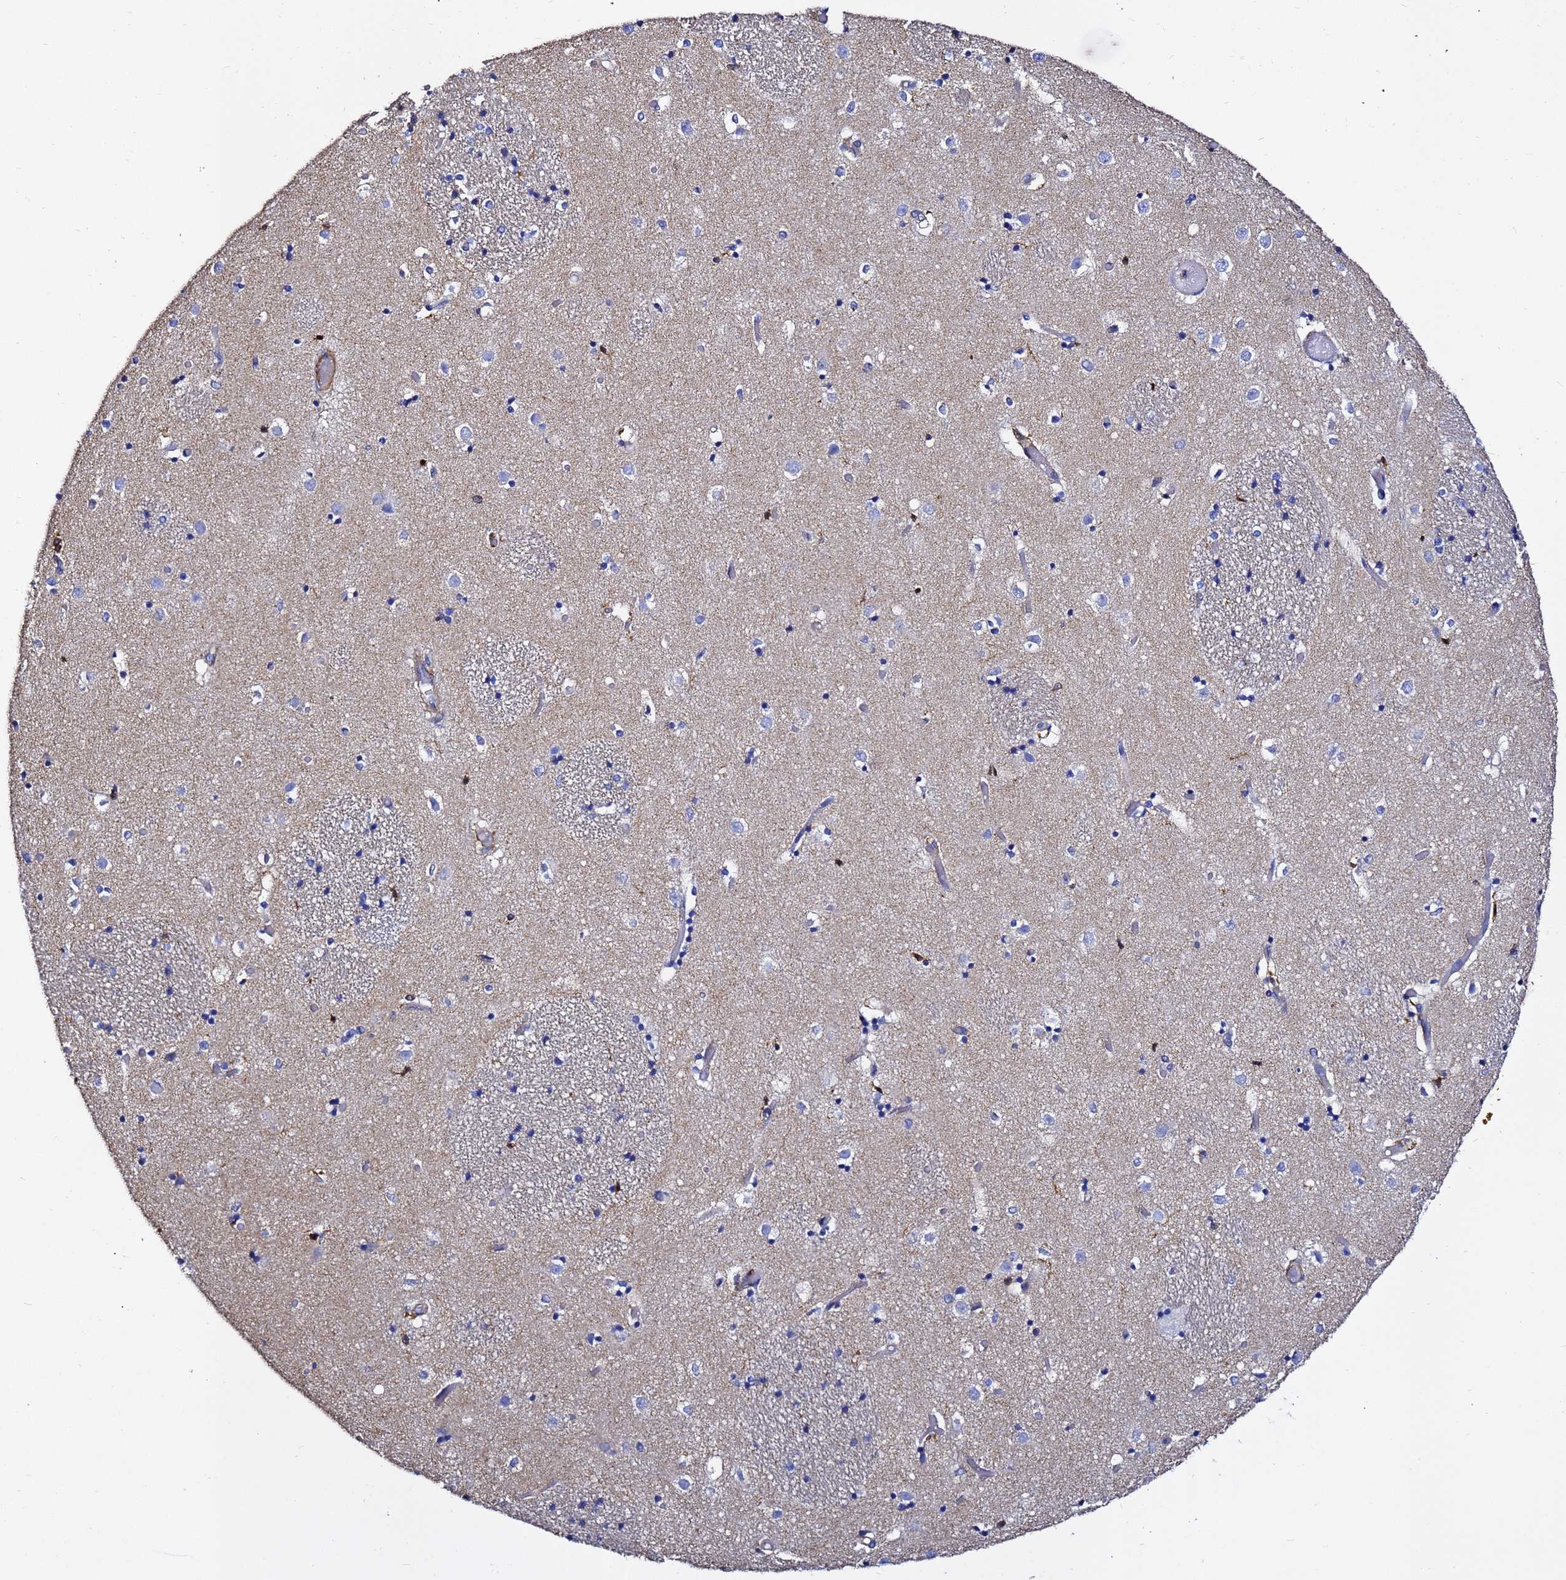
{"staining": {"intensity": "negative", "quantity": "none", "location": "none"}, "tissue": "caudate", "cell_type": "Glial cells", "image_type": "normal", "snomed": [{"axis": "morphology", "description": "Normal tissue, NOS"}, {"axis": "topography", "description": "Lateral ventricle wall"}], "caption": "This is an immunohistochemistry (IHC) histopathology image of benign human caudate. There is no positivity in glial cells.", "gene": "ACTA1", "patient": {"sex": "female", "age": 52}}